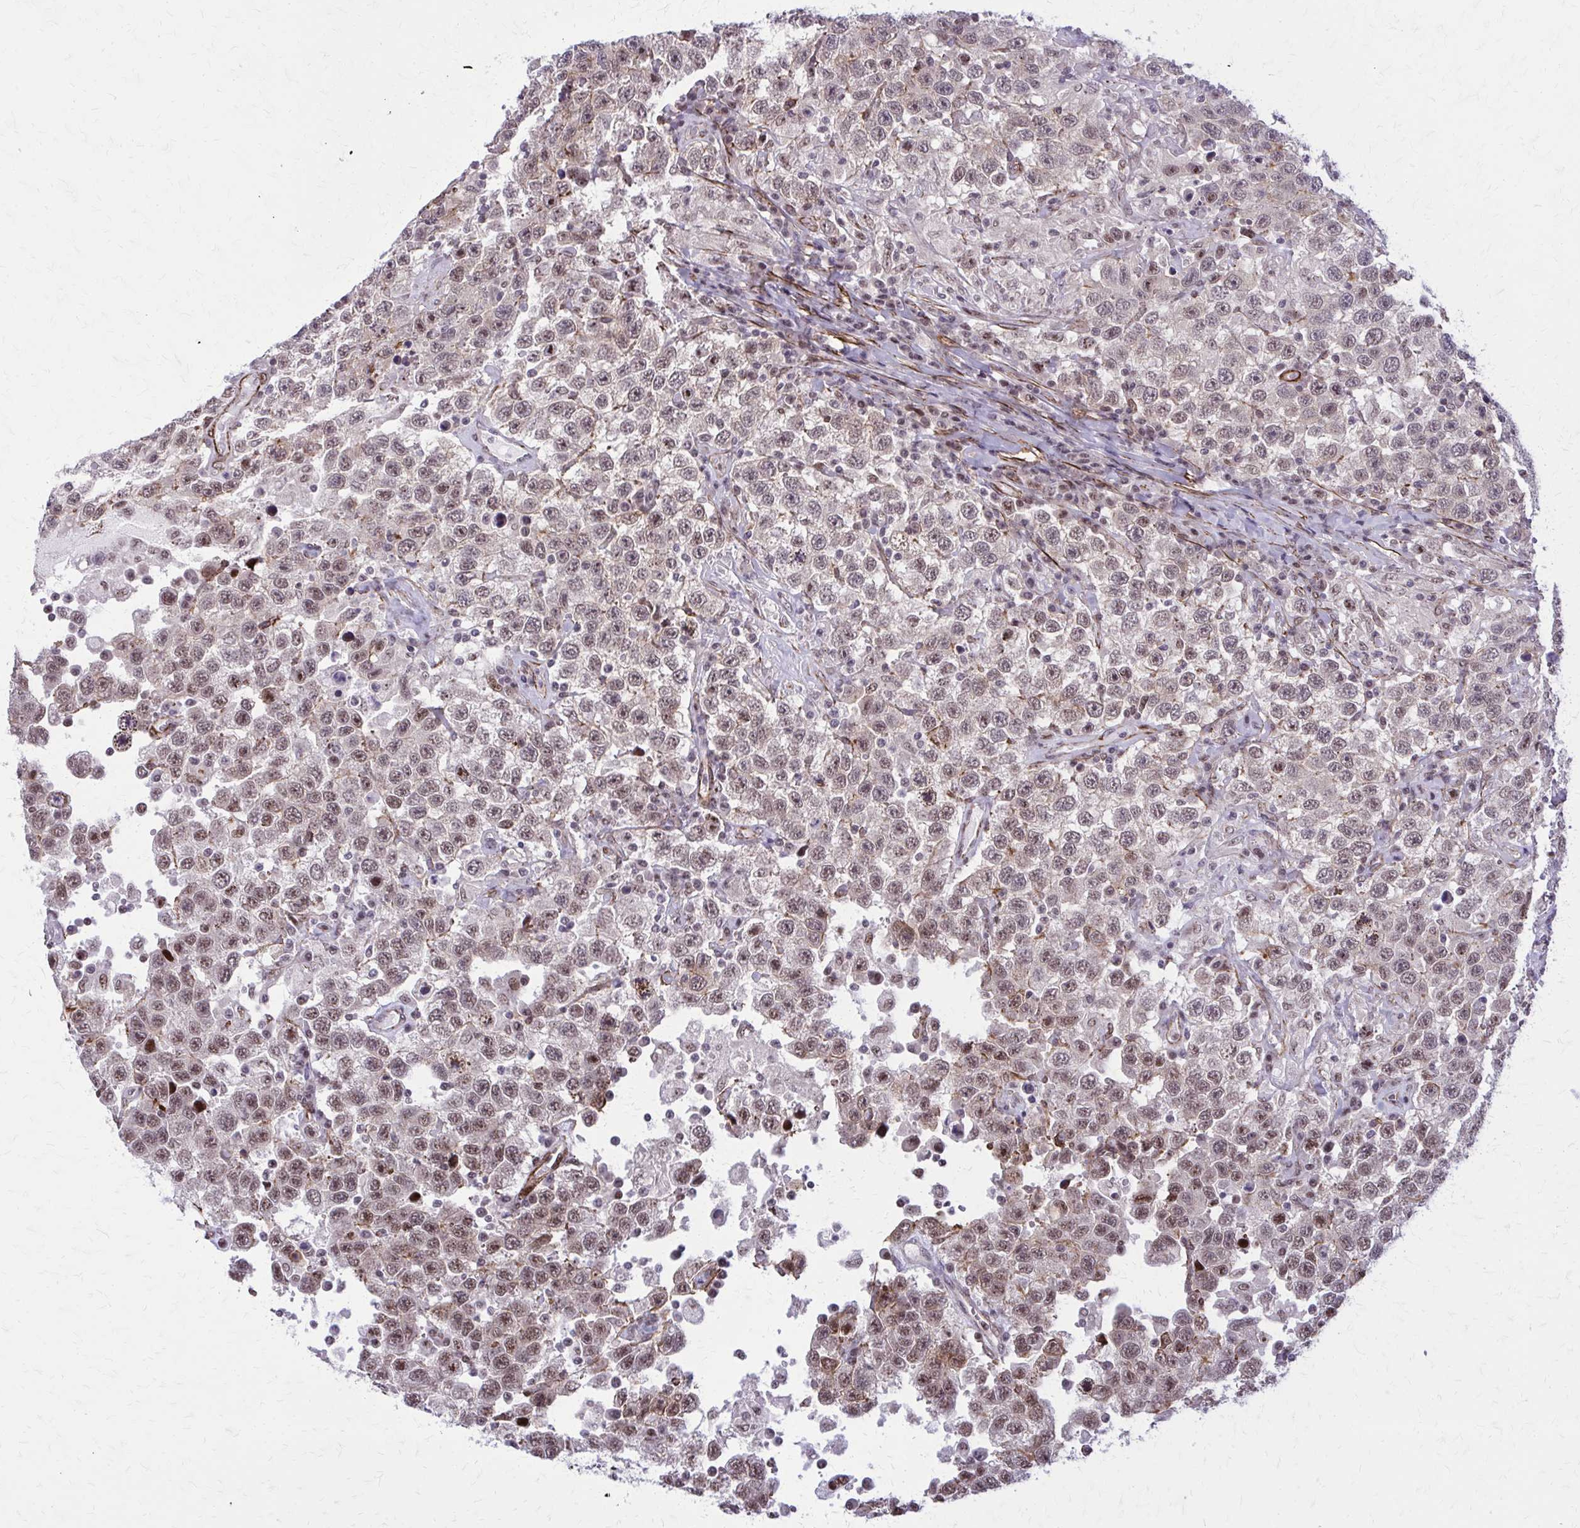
{"staining": {"intensity": "moderate", "quantity": ">75%", "location": "nuclear"}, "tissue": "testis cancer", "cell_type": "Tumor cells", "image_type": "cancer", "snomed": [{"axis": "morphology", "description": "Seminoma, NOS"}, {"axis": "topography", "description": "Testis"}], "caption": "Seminoma (testis) stained for a protein demonstrates moderate nuclear positivity in tumor cells.", "gene": "NRBF2", "patient": {"sex": "male", "age": 41}}